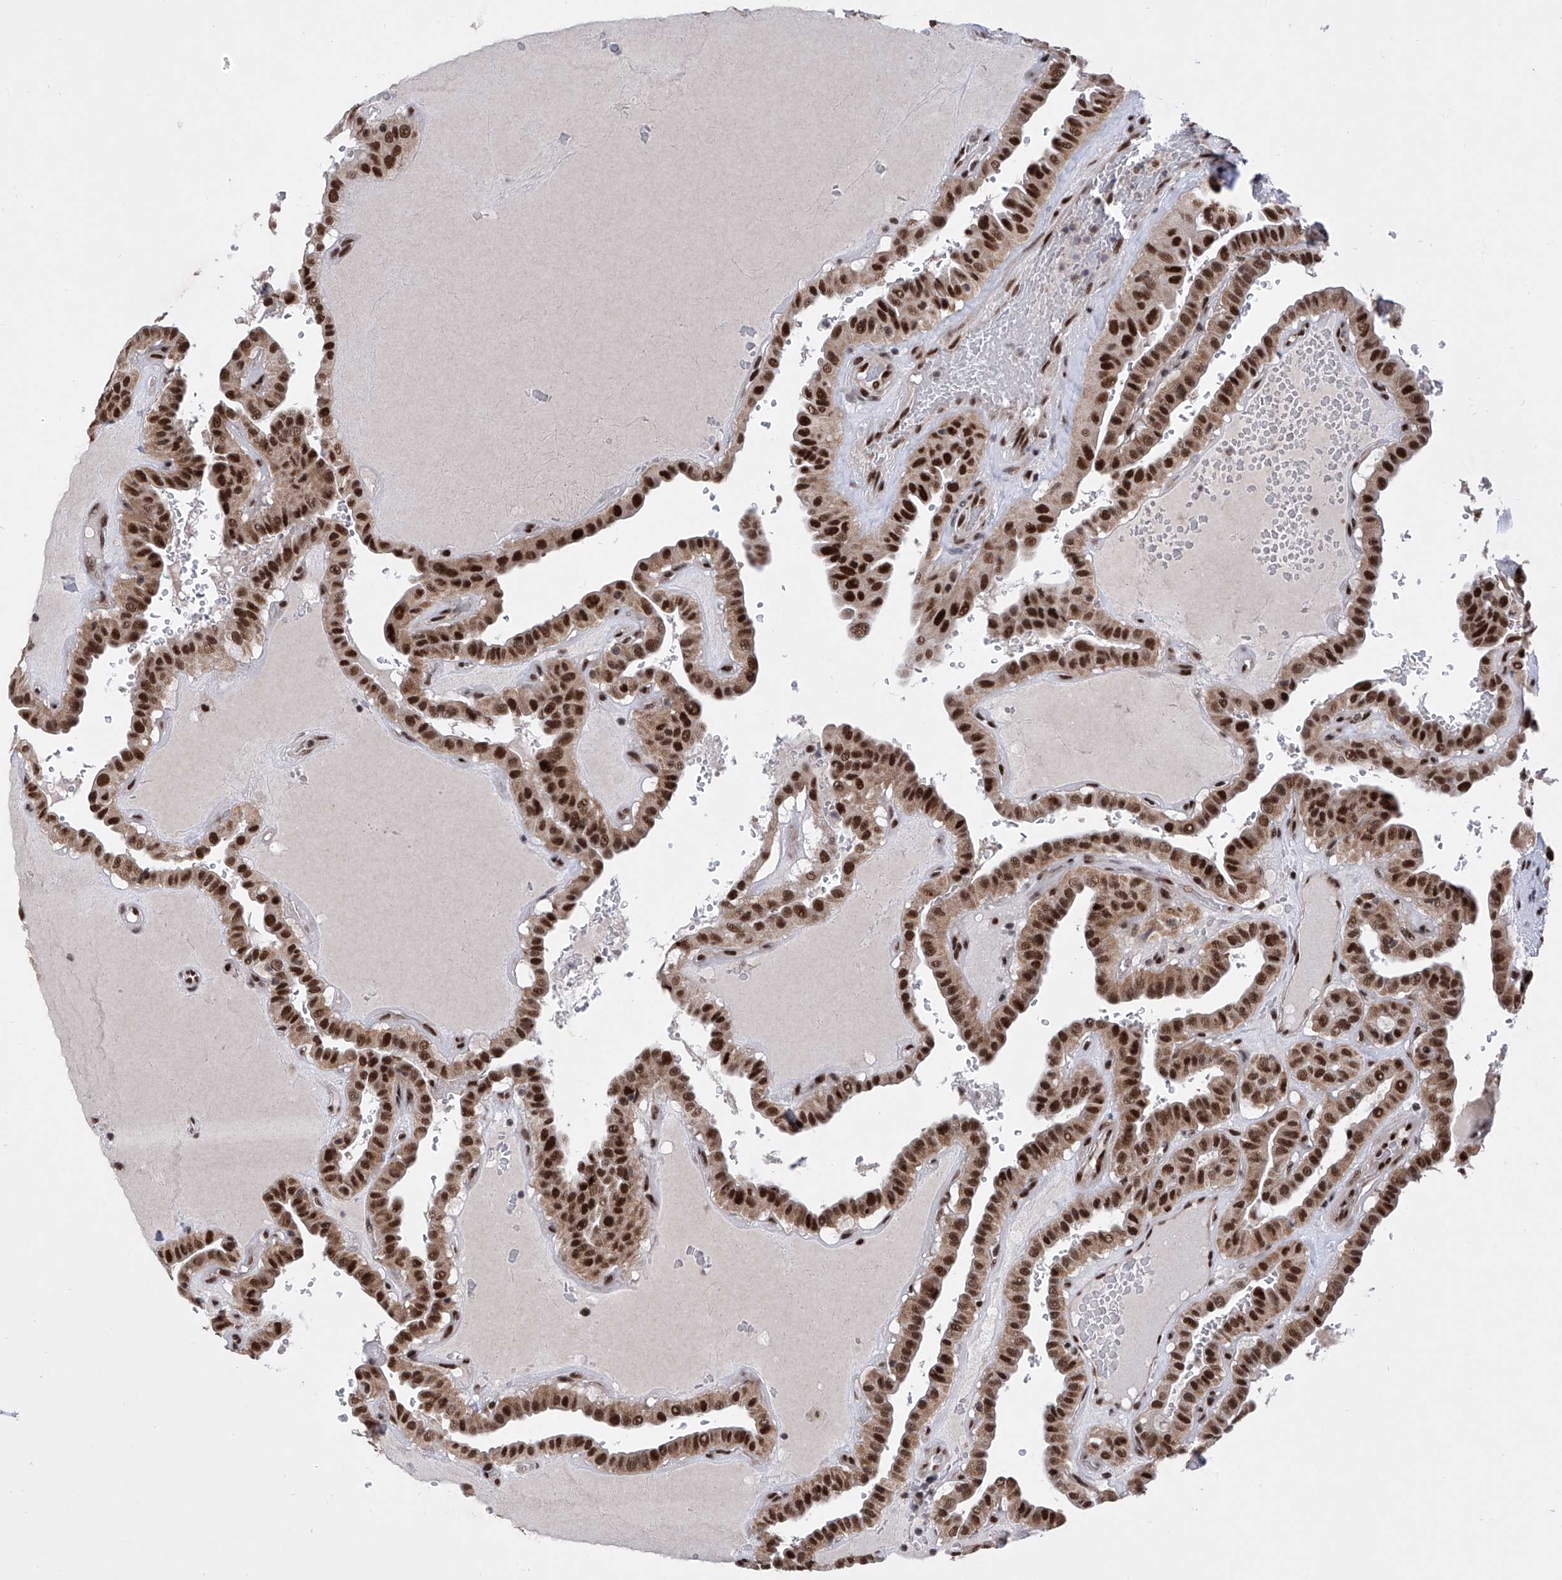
{"staining": {"intensity": "strong", "quantity": ">75%", "location": "cytoplasmic/membranous,nuclear"}, "tissue": "thyroid cancer", "cell_type": "Tumor cells", "image_type": "cancer", "snomed": [{"axis": "morphology", "description": "Papillary adenocarcinoma, NOS"}, {"axis": "topography", "description": "Thyroid gland"}], "caption": "A photomicrograph of human thyroid papillary adenocarcinoma stained for a protein reveals strong cytoplasmic/membranous and nuclear brown staining in tumor cells.", "gene": "RAD54L", "patient": {"sex": "male", "age": 77}}